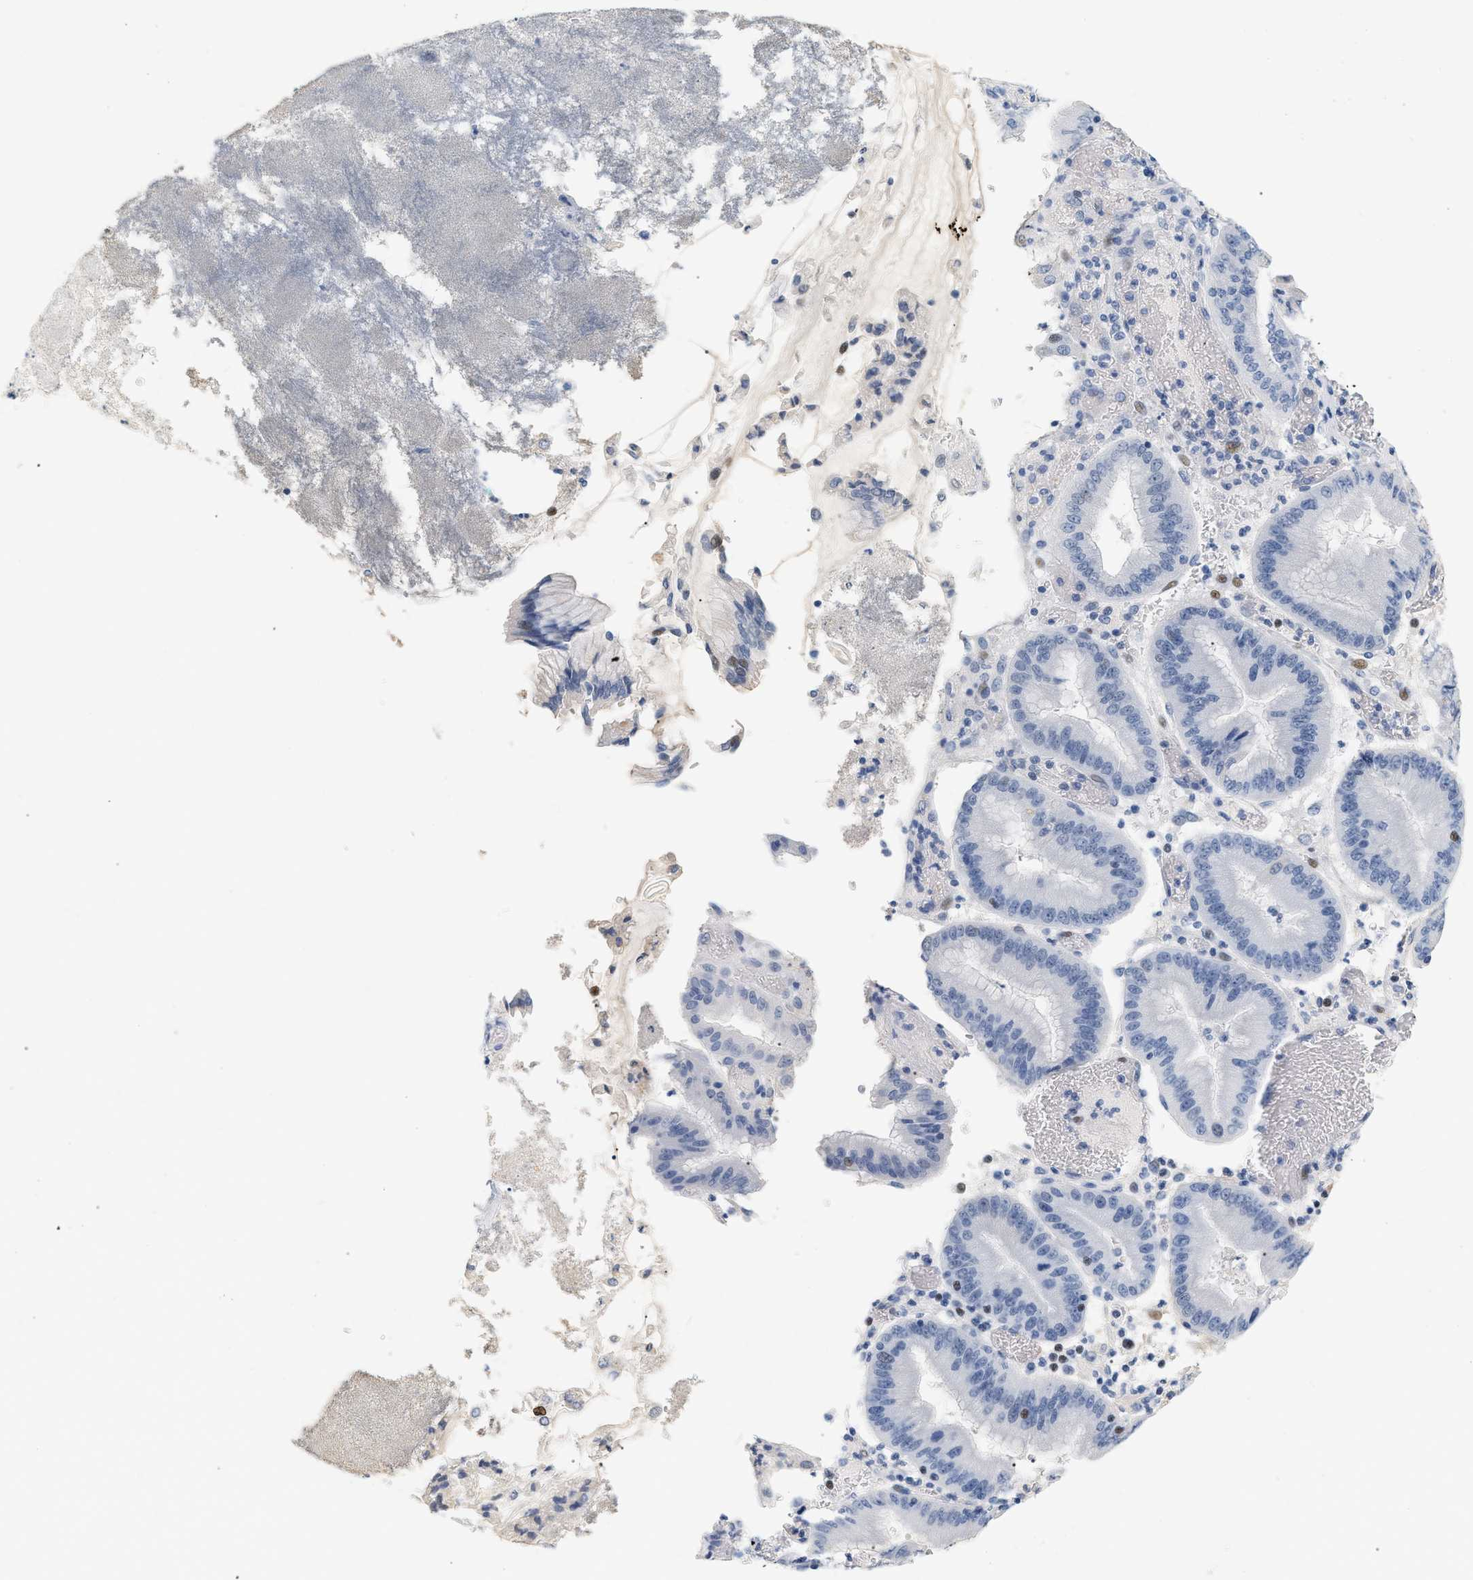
{"staining": {"intensity": "negative", "quantity": "none", "location": "none"}, "tissue": "stomach cancer", "cell_type": "Tumor cells", "image_type": "cancer", "snomed": [{"axis": "morphology", "description": "Normal tissue, NOS"}, {"axis": "morphology", "description": "Adenocarcinoma, NOS"}, {"axis": "topography", "description": "Stomach"}], "caption": "The photomicrograph displays no staining of tumor cells in stomach cancer.", "gene": "CFH", "patient": {"sex": "male", "age": 48}}